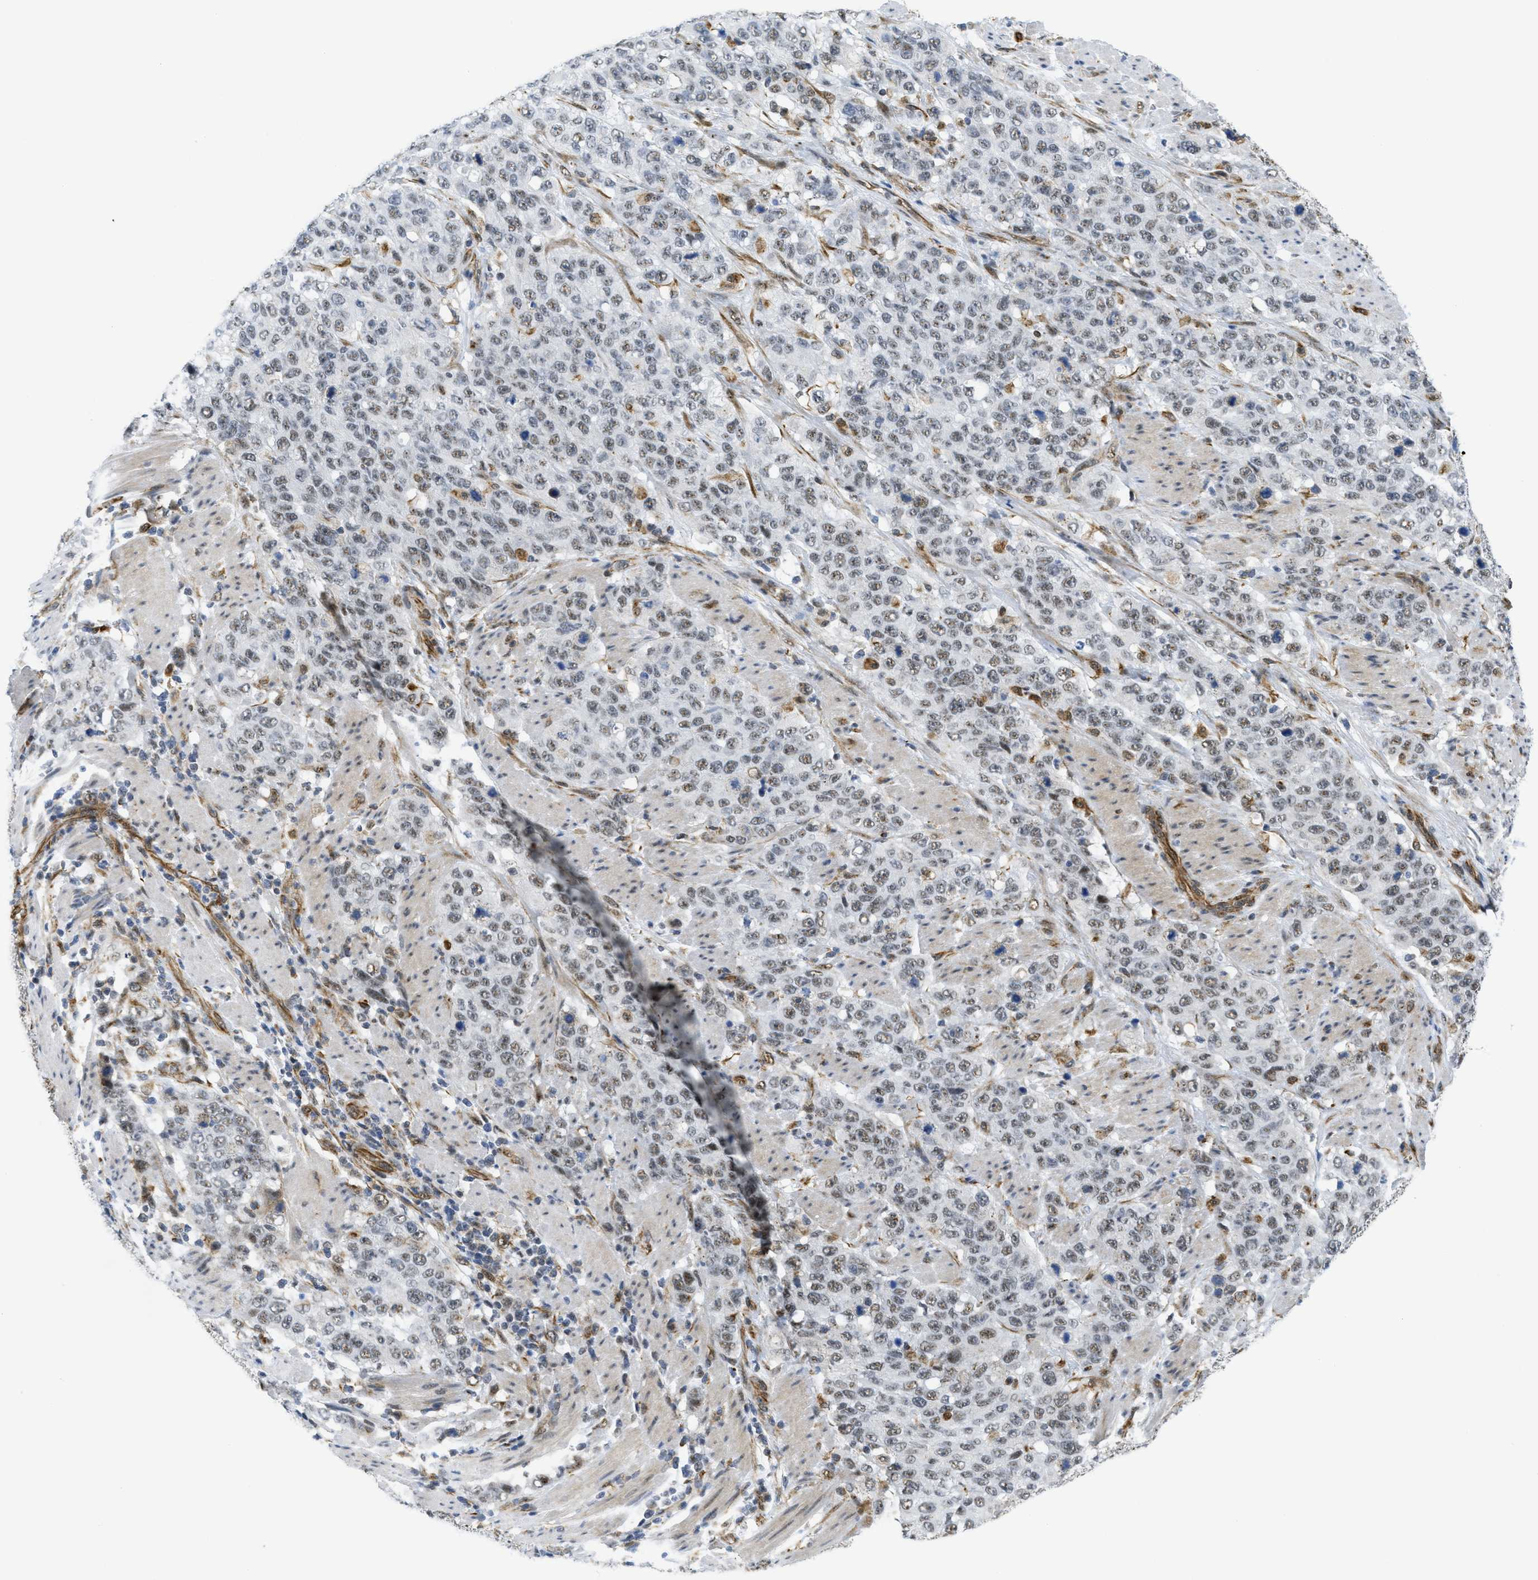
{"staining": {"intensity": "weak", "quantity": "25%-75%", "location": "nuclear"}, "tissue": "stomach cancer", "cell_type": "Tumor cells", "image_type": "cancer", "snomed": [{"axis": "morphology", "description": "Adenocarcinoma, NOS"}, {"axis": "topography", "description": "Stomach"}], "caption": "Stomach cancer (adenocarcinoma) tissue exhibits weak nuclear positivity in about 25%-75% of tumor cells, visualized by immunohistochemistry.", "gene": "LRRC8B", "patient": {"sex": "male", "age": 48}}